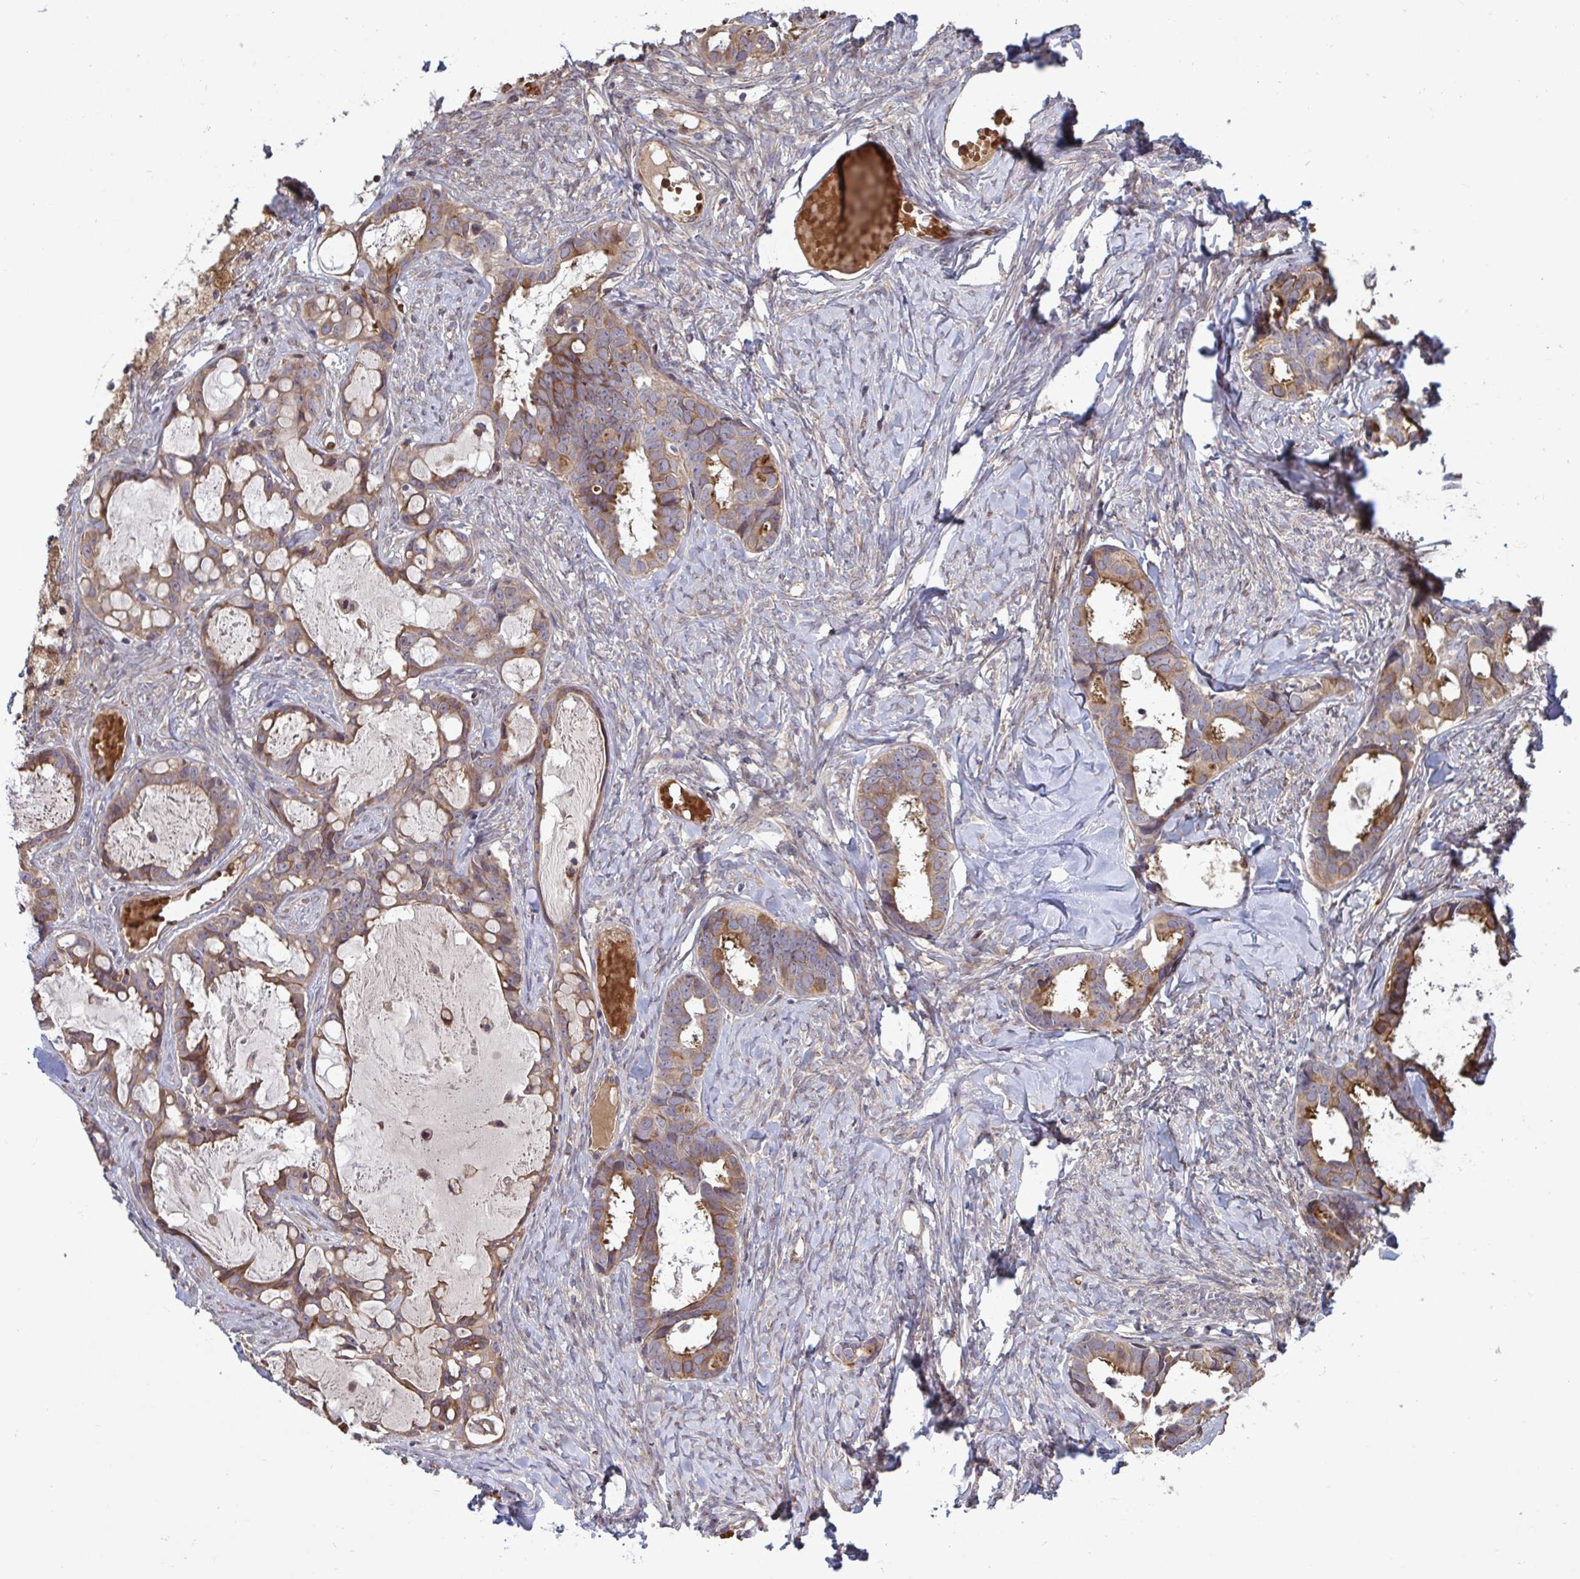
{"staining": {"intensity": "moderate", "quantity": "25%-75%", "location": "cytoplasmic/membranous"}, "tissue": "ovarian cancer", "cell_type": "Tumor cells", "image_type": "cancer", "snomed": [{"axis": "morphology", "description": "Cystadenocarcinoma, serous, NOS"}, {"axis": "topography", "description": "Ovary"}], "caption": "Immunohistochemistry (IHC) of ovarian cancer (serous cystadenocarcinoma) demonstrates medium levels of moderate cytoplasmic/membranous positivity in about 25%-75% of tumor cells. The staining was performed using DAB to visualize the protein expression in brown, while the nuclei were stained in blue with hematoxylin (Magnification: 20x).", "gene": "IL1R1", "patient": {"sex": "female", "age": 69}}